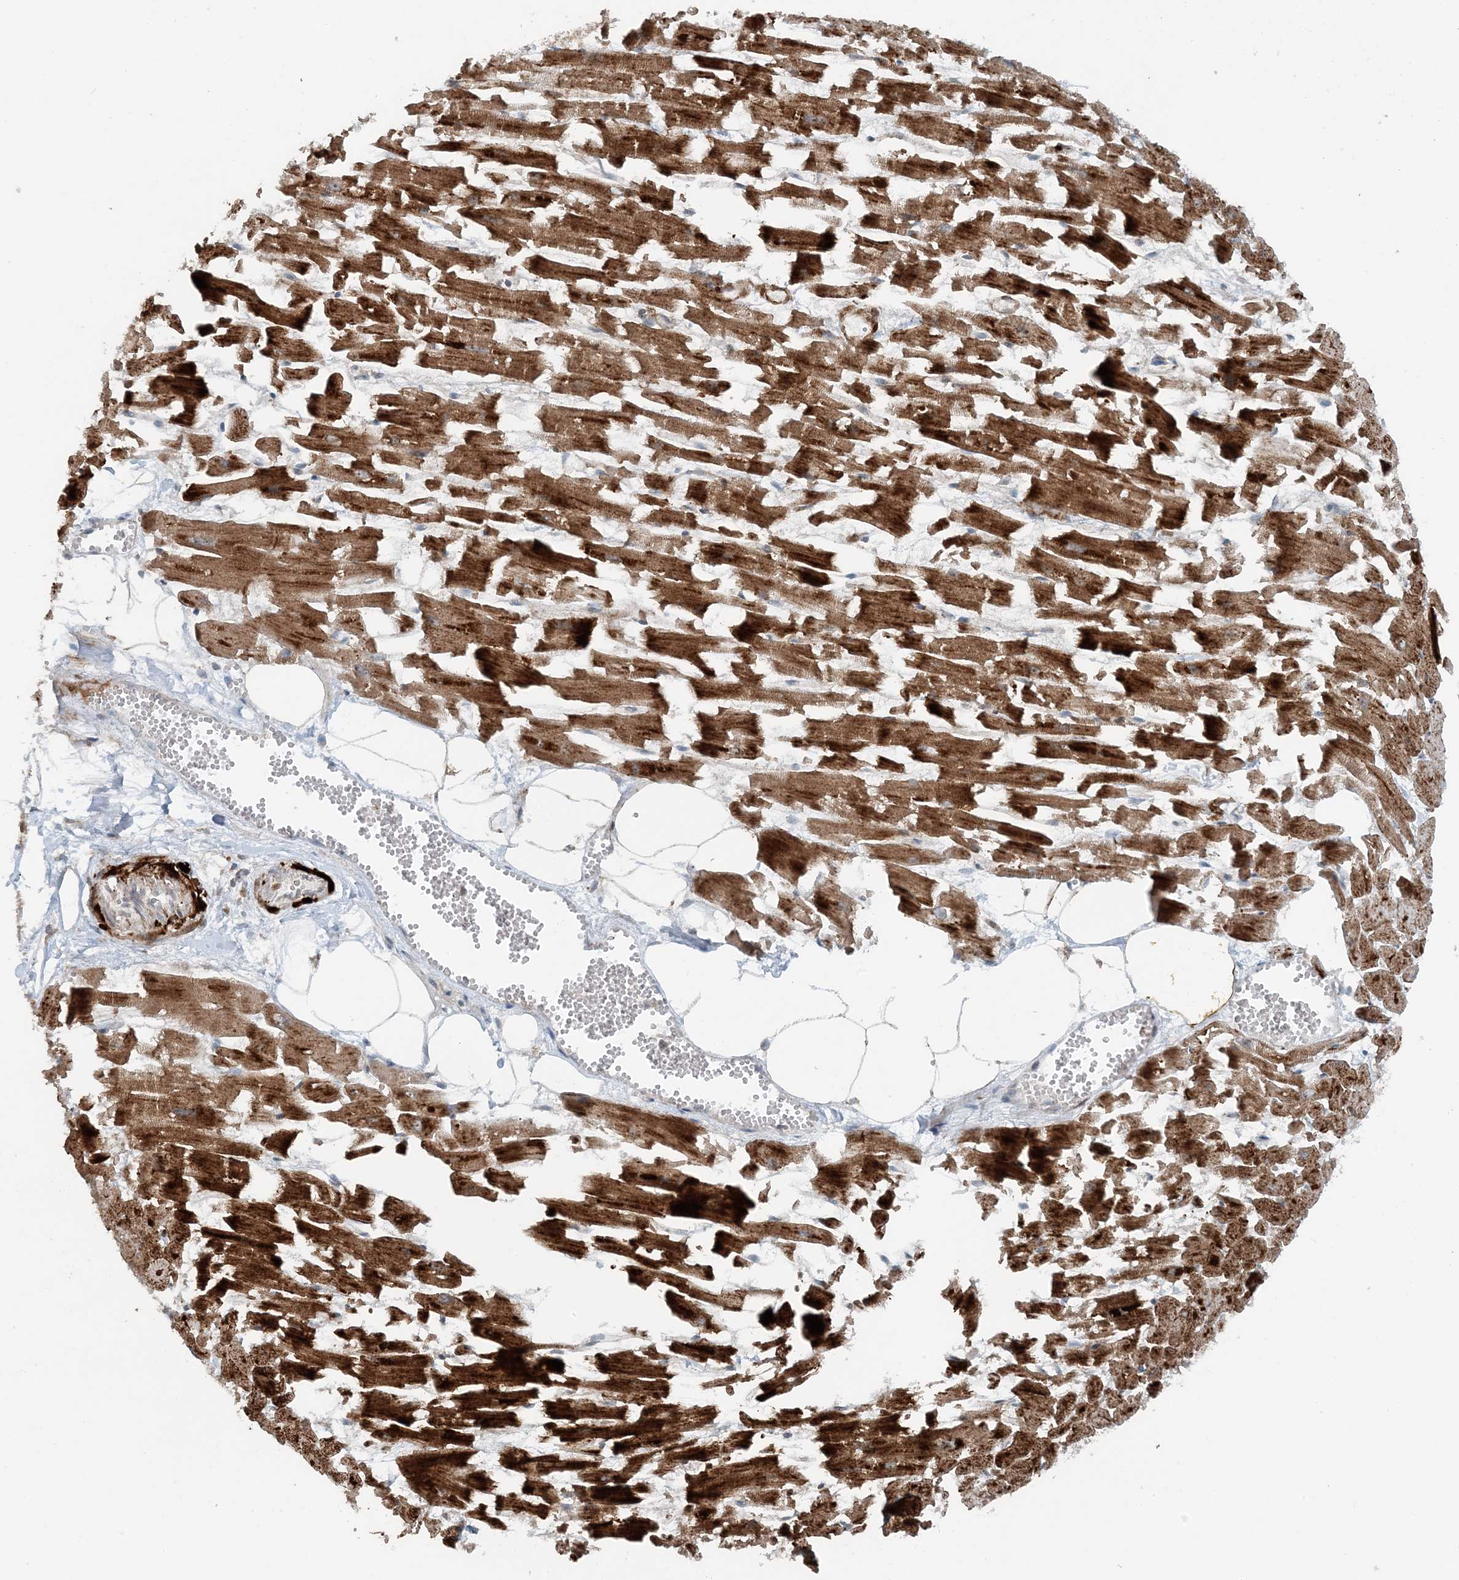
{"staining": {"intensity": "strong", "quantity": ">75%", "location": "cytoplasmic/membranous"}, "tissue": "heart muscle", "cell_type": "Cardiomyocytes", "image_type": "normal", "snomed": [{"axis": "morphology", "description": "Normal tissue, NOS"}, {"axis": "topography", "description": "Heart"}], "caption": "Strong cytoplasmic/membranous staining for a protein is appreciated in approximately >75% of cardiomyocytes of unremarkable heart muscle using immunohistochemistry (IHC).", "gene": "MITD1", "patient": {"sex": "female", "age": 64}}